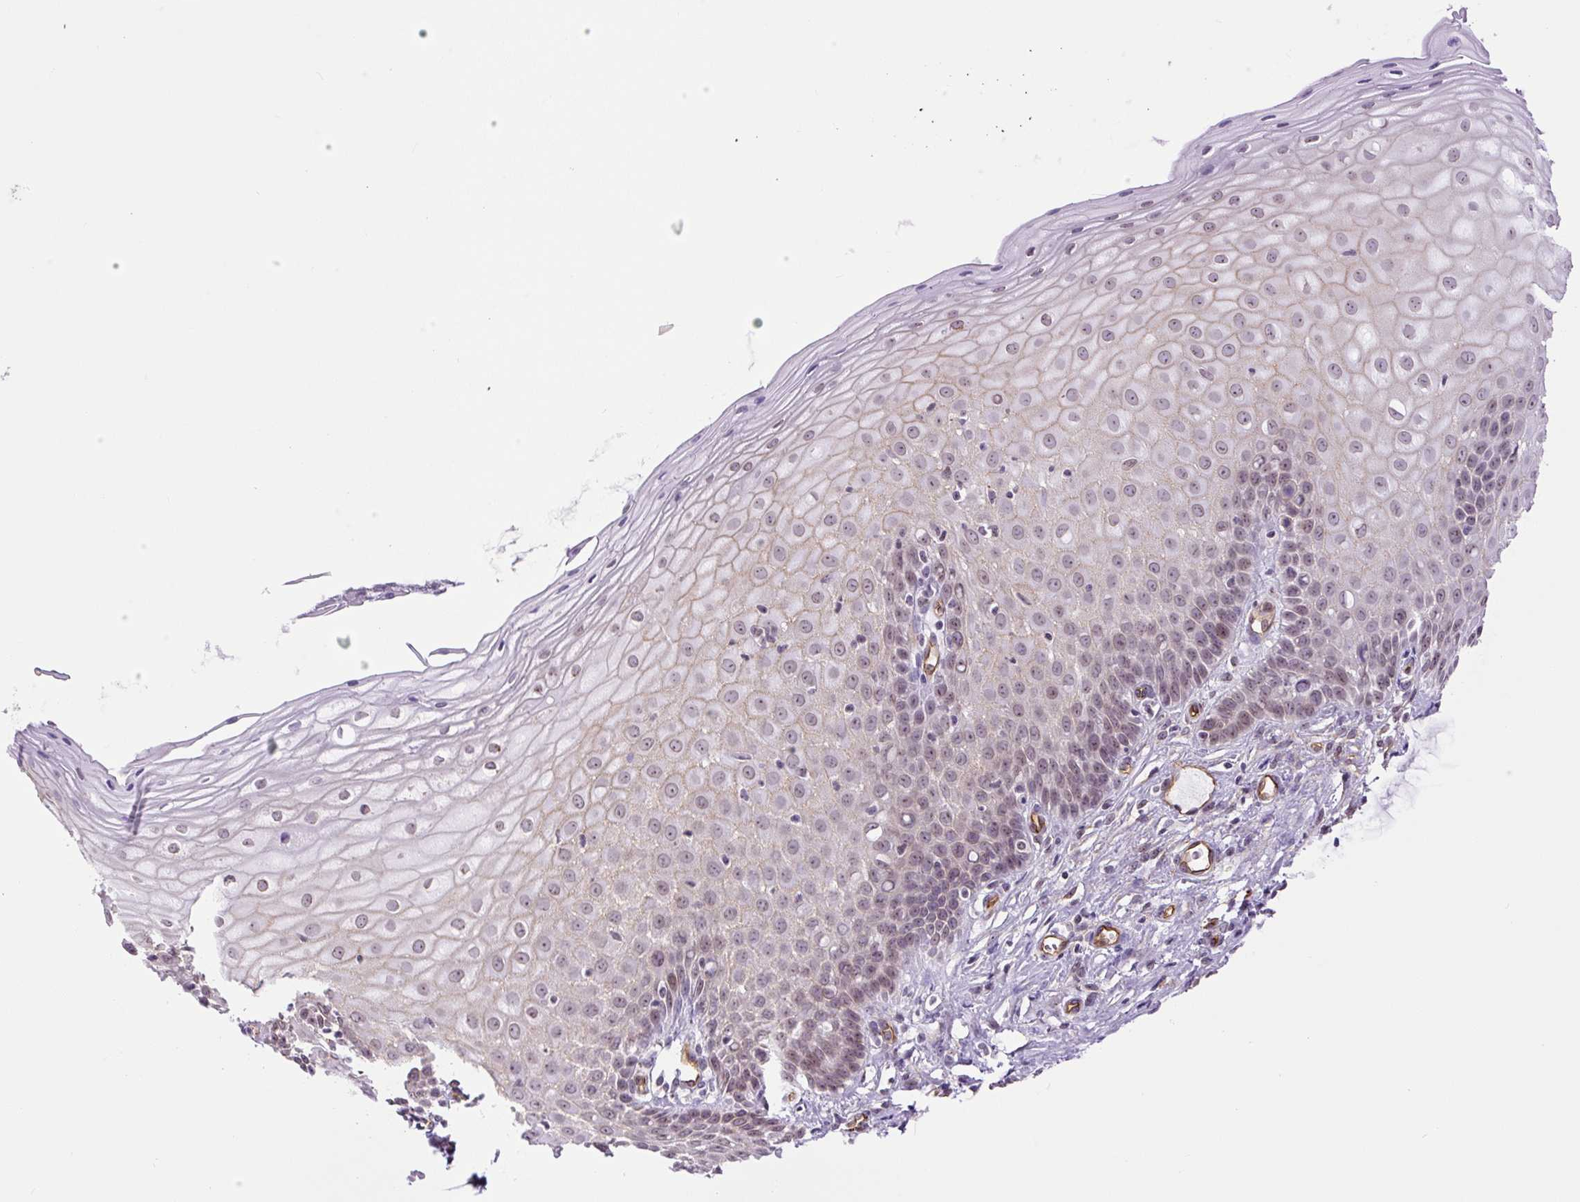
{"staining": {"intensity": "moderate", "quantity": "25%-75%", "location": "cytoplasmic/membranous"}, "tissue": "cervix", "cell_type": "Glandular cells", "image_type": "normal", "snomed": [{"axis": "morphology", "description": "Normal tissue, NOS"}, {"axis": "topography", "description": "Cervix"}], "caption": "Immunohistochemistry (DAB) staining of normal cervix displays moderate cytoplasmic/membranous protein staining in about 25%-75% of glandular cells.", "gene": "MYO5C", "patient": {"sex": "female", "age": 36}}